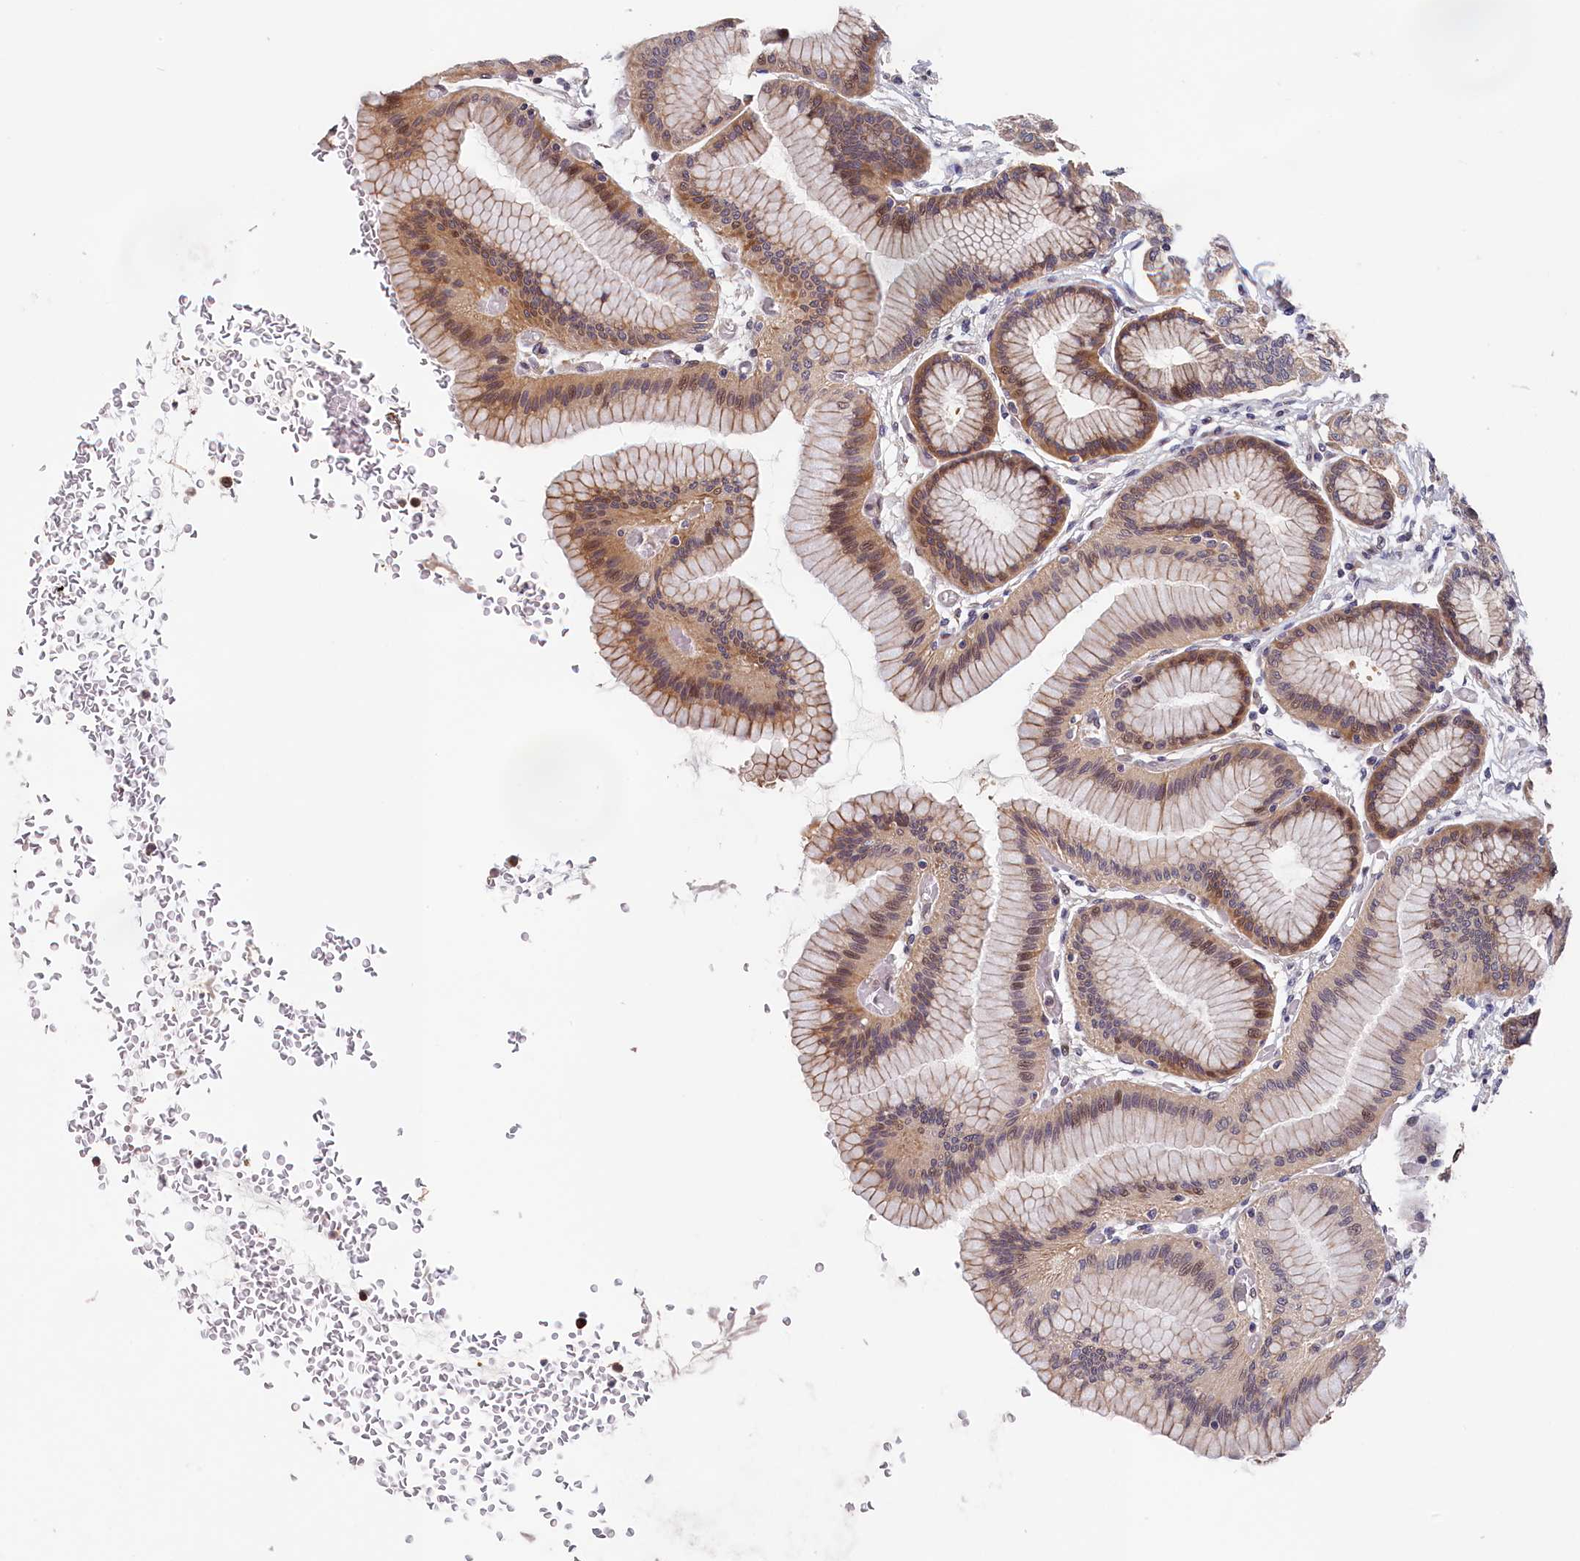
{"staining": {"intensity": "moderate", "quantity": ">75%", "location": "cytoplasmic/membranous,nuclear"}, "tissue": "stomach", "cell_type": "Glandular cells", "image_type": "normal", "snomed": [{"axis": "morphology", "description": "Normal tissue, NOS"}, {"axis": "morphology", "description": "Adenocarcinoma, NOS"}, {"axis": "morphology", "description": "Adenocarcinoma, High grade"}, {"axis": "topography", "description": "Stomach, upper"}, {"axis": "topography", "description": "Stomach"}], "caption": "An IHC micrograph of normal tissue is shown. Protein staining in brown highlights moderate cytoplasmic/membranous,nuclear positivity in stomach within glandular cells. The staining is performed using DAB (3,3'-diaminobenzidine) brown chromogen to label protein expression. The nuclei are counter-stained blue using hematoxylin.", "gene": "TMEM116", "patient": {"sex": "female", "age": 65}}